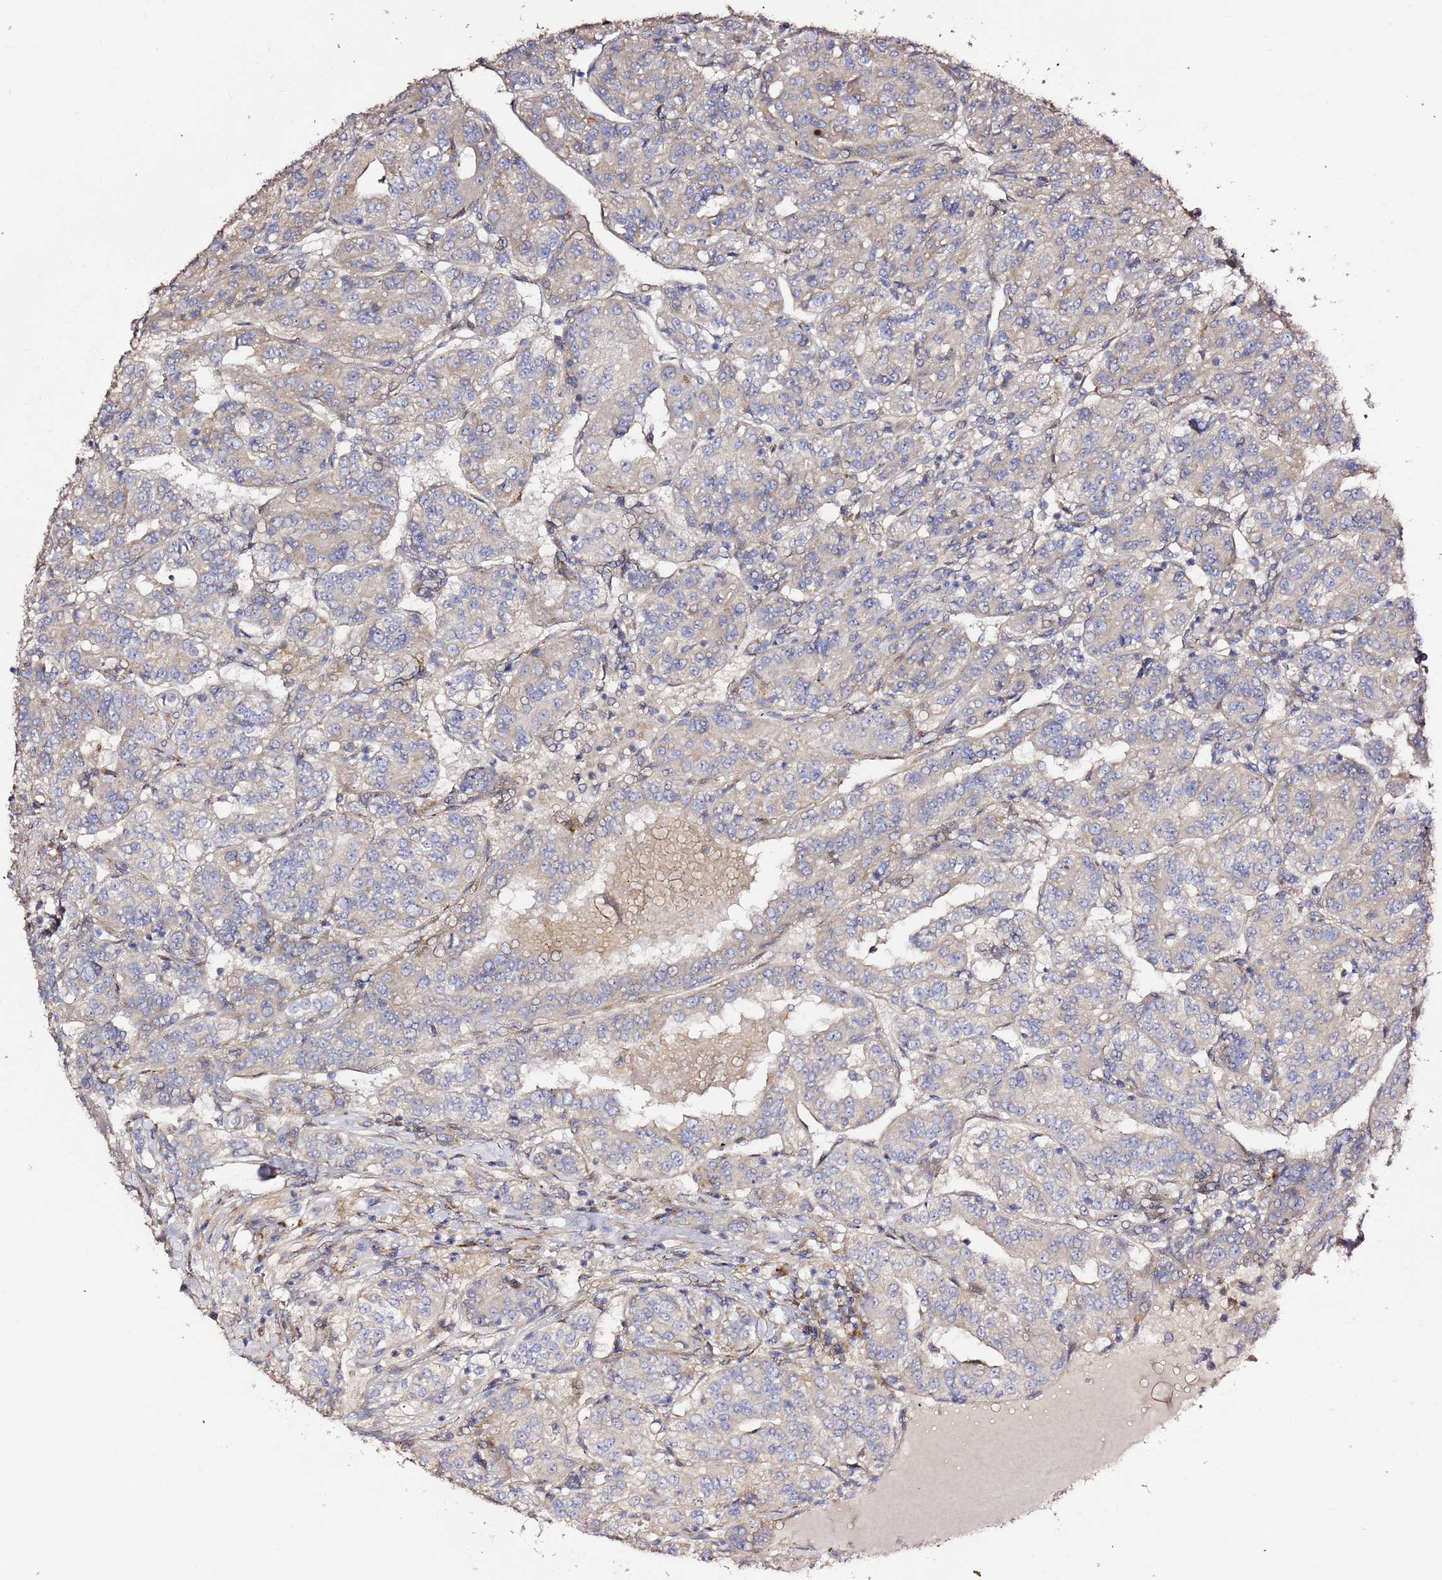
{"staining": {"intensity": "negative", "quantity": "none", "location": "none"}, "tissue": "renal cancer", "cell_type": "Tumor cells", "image_type": "cancer", "snomed": [{"axis": "morphology", "description": "Adenocarcinoma, NOS"}, {"axis": "topography", "description": "Kidney"}], "caption": "An immunohistochemistry (IHC) image of renal adenocarcinoma is shown. There is no staining in tumor cells of renal adenocarcinoma.", "gene": "HSD17B7", "patient": {"sex": "female", "age": 63}}